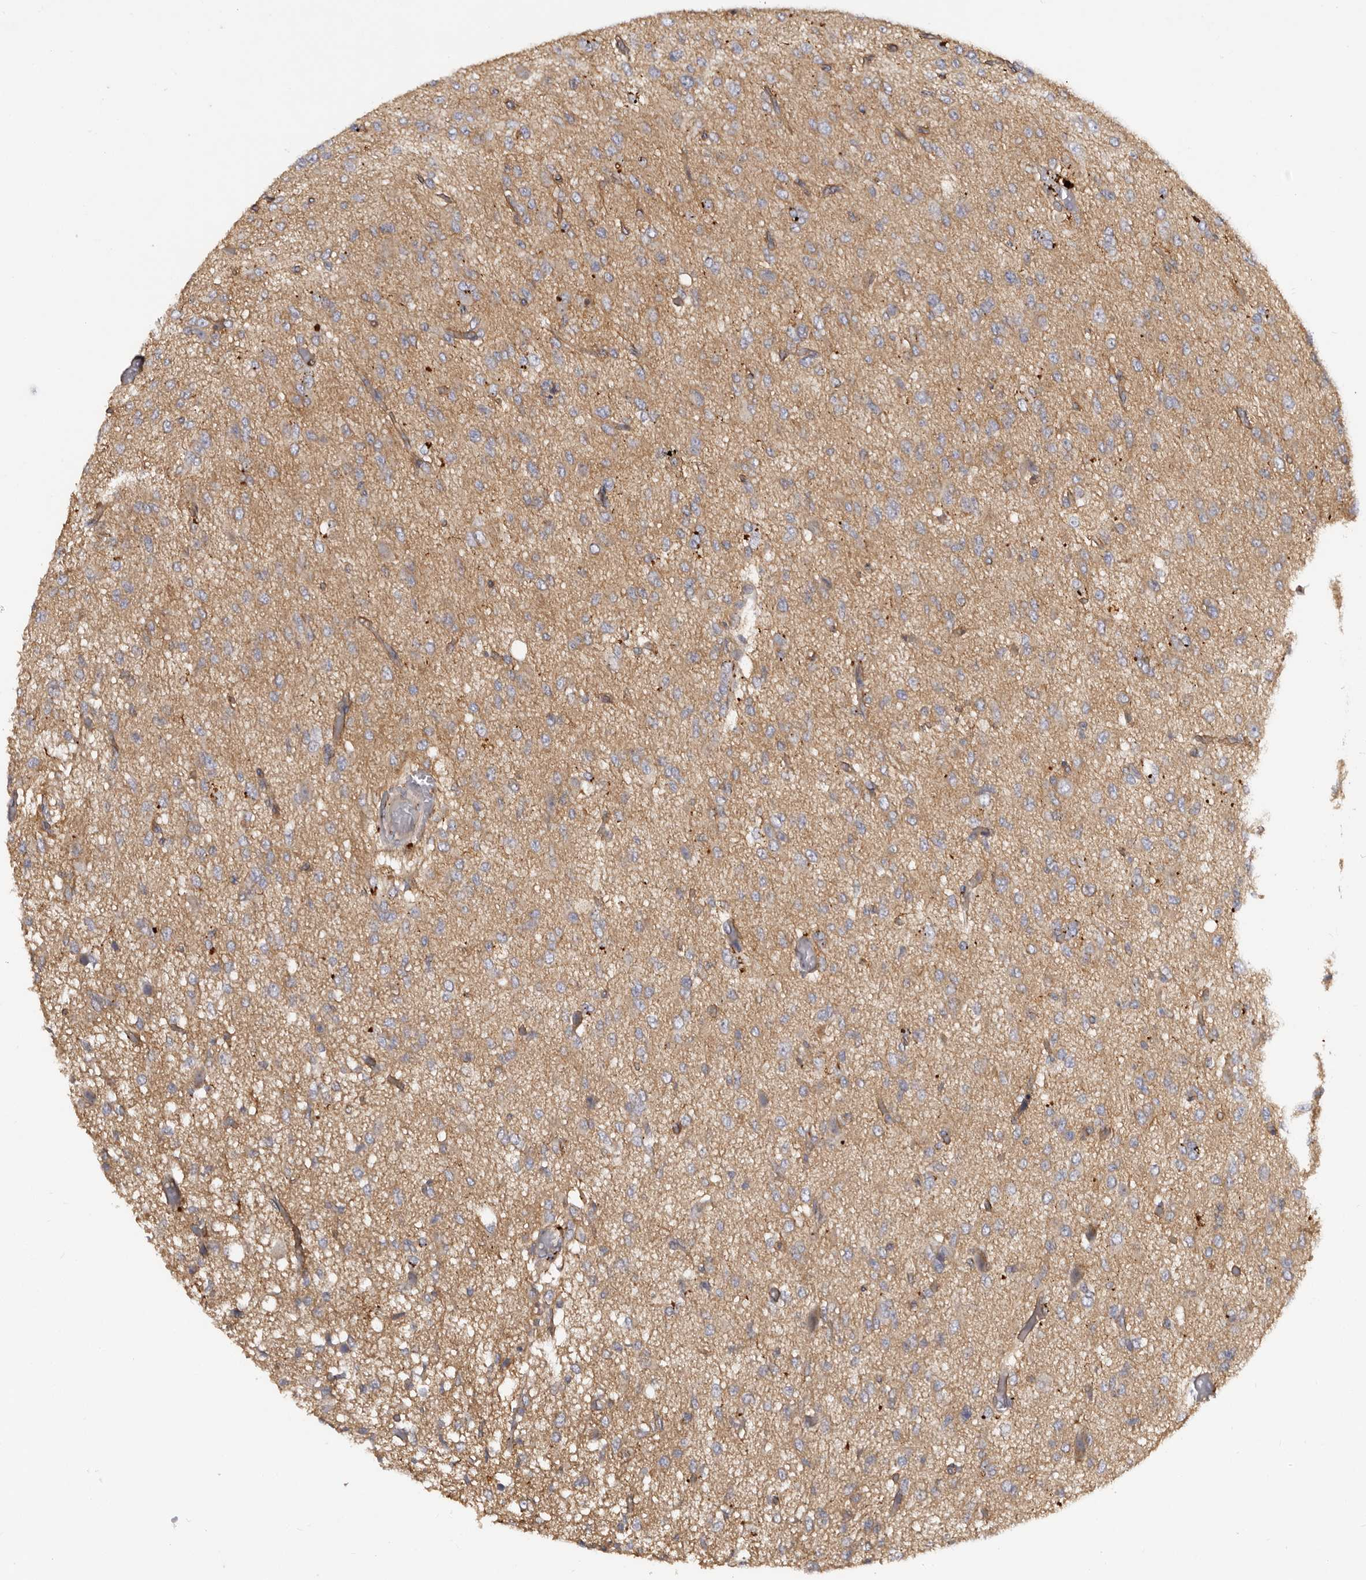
{"staining": {"intensity": "negative", "quantity": "none", "location": "none"}, "tissue": "glioma", "cell_type": "Tumor cells", "image_type": "cancer", "snomed": [{"axis": "morphology", "description": "Glioma, malignant, High grade"}, {"axis": "topography", "description": "Brain"}], "caption": "The immunohistochemistry (IHC) image has no significant positivity in tumor cells of glioma tissue.", "gene": "INKA2", "patient": {"sex": "female", "age": 59}}